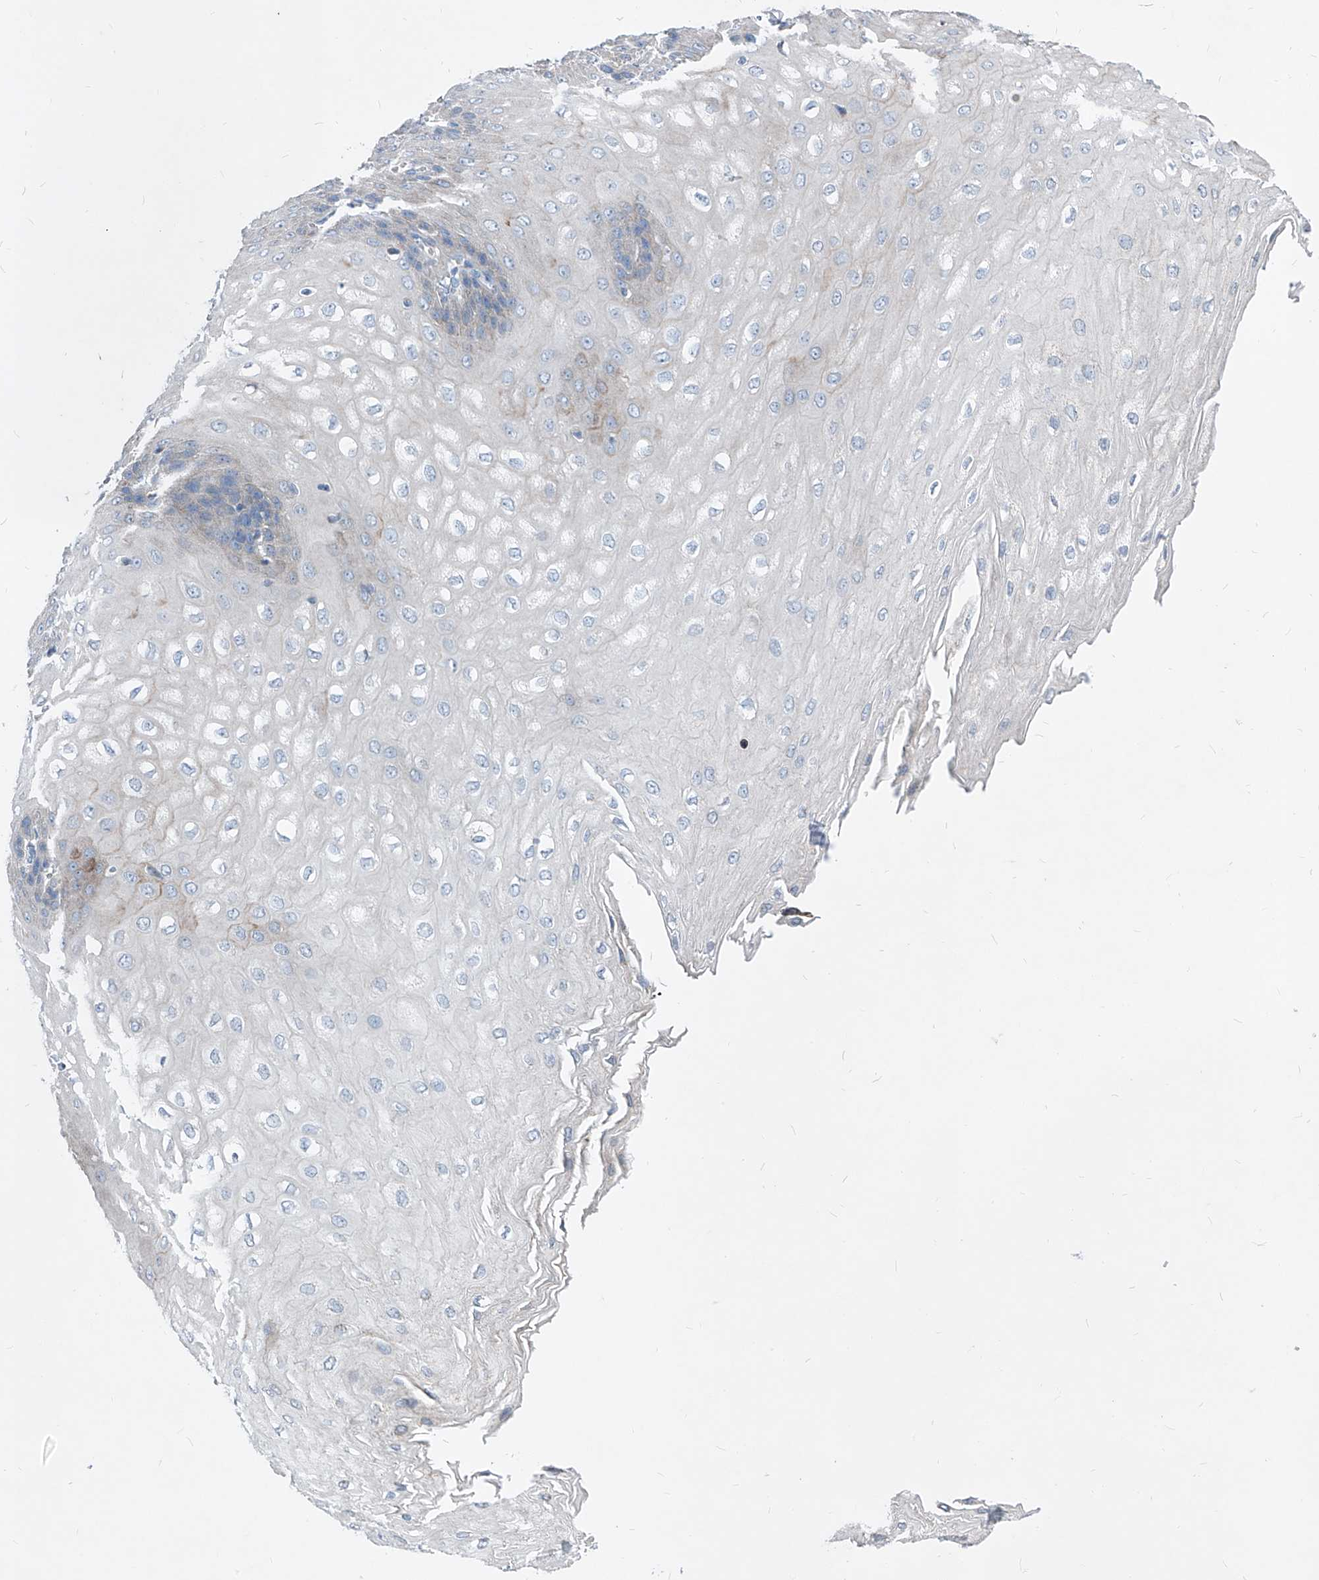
{"staining": {"intensity": "moderate", "quantity": "<25%", "location": "cytoplasmic/membranous"}, "tissue": "esophagus", "cell_type": "Squamous epithelial cells", "image_type": "normal", "snomed": [{"axis": "morphology", "description": "Normal tissue, NOS"}, {"axis": "topography", "description": "Esophagus"}], "caption": "This micrograph displays immunohistochemistry (IHC) staining of normal esophagus, with low moderate cytoplasmic/membranous positivity in approximately <25% of squamous epithelial cells.", "gene": "AGPS", "patient": {"sex": "male", "age": 60}}